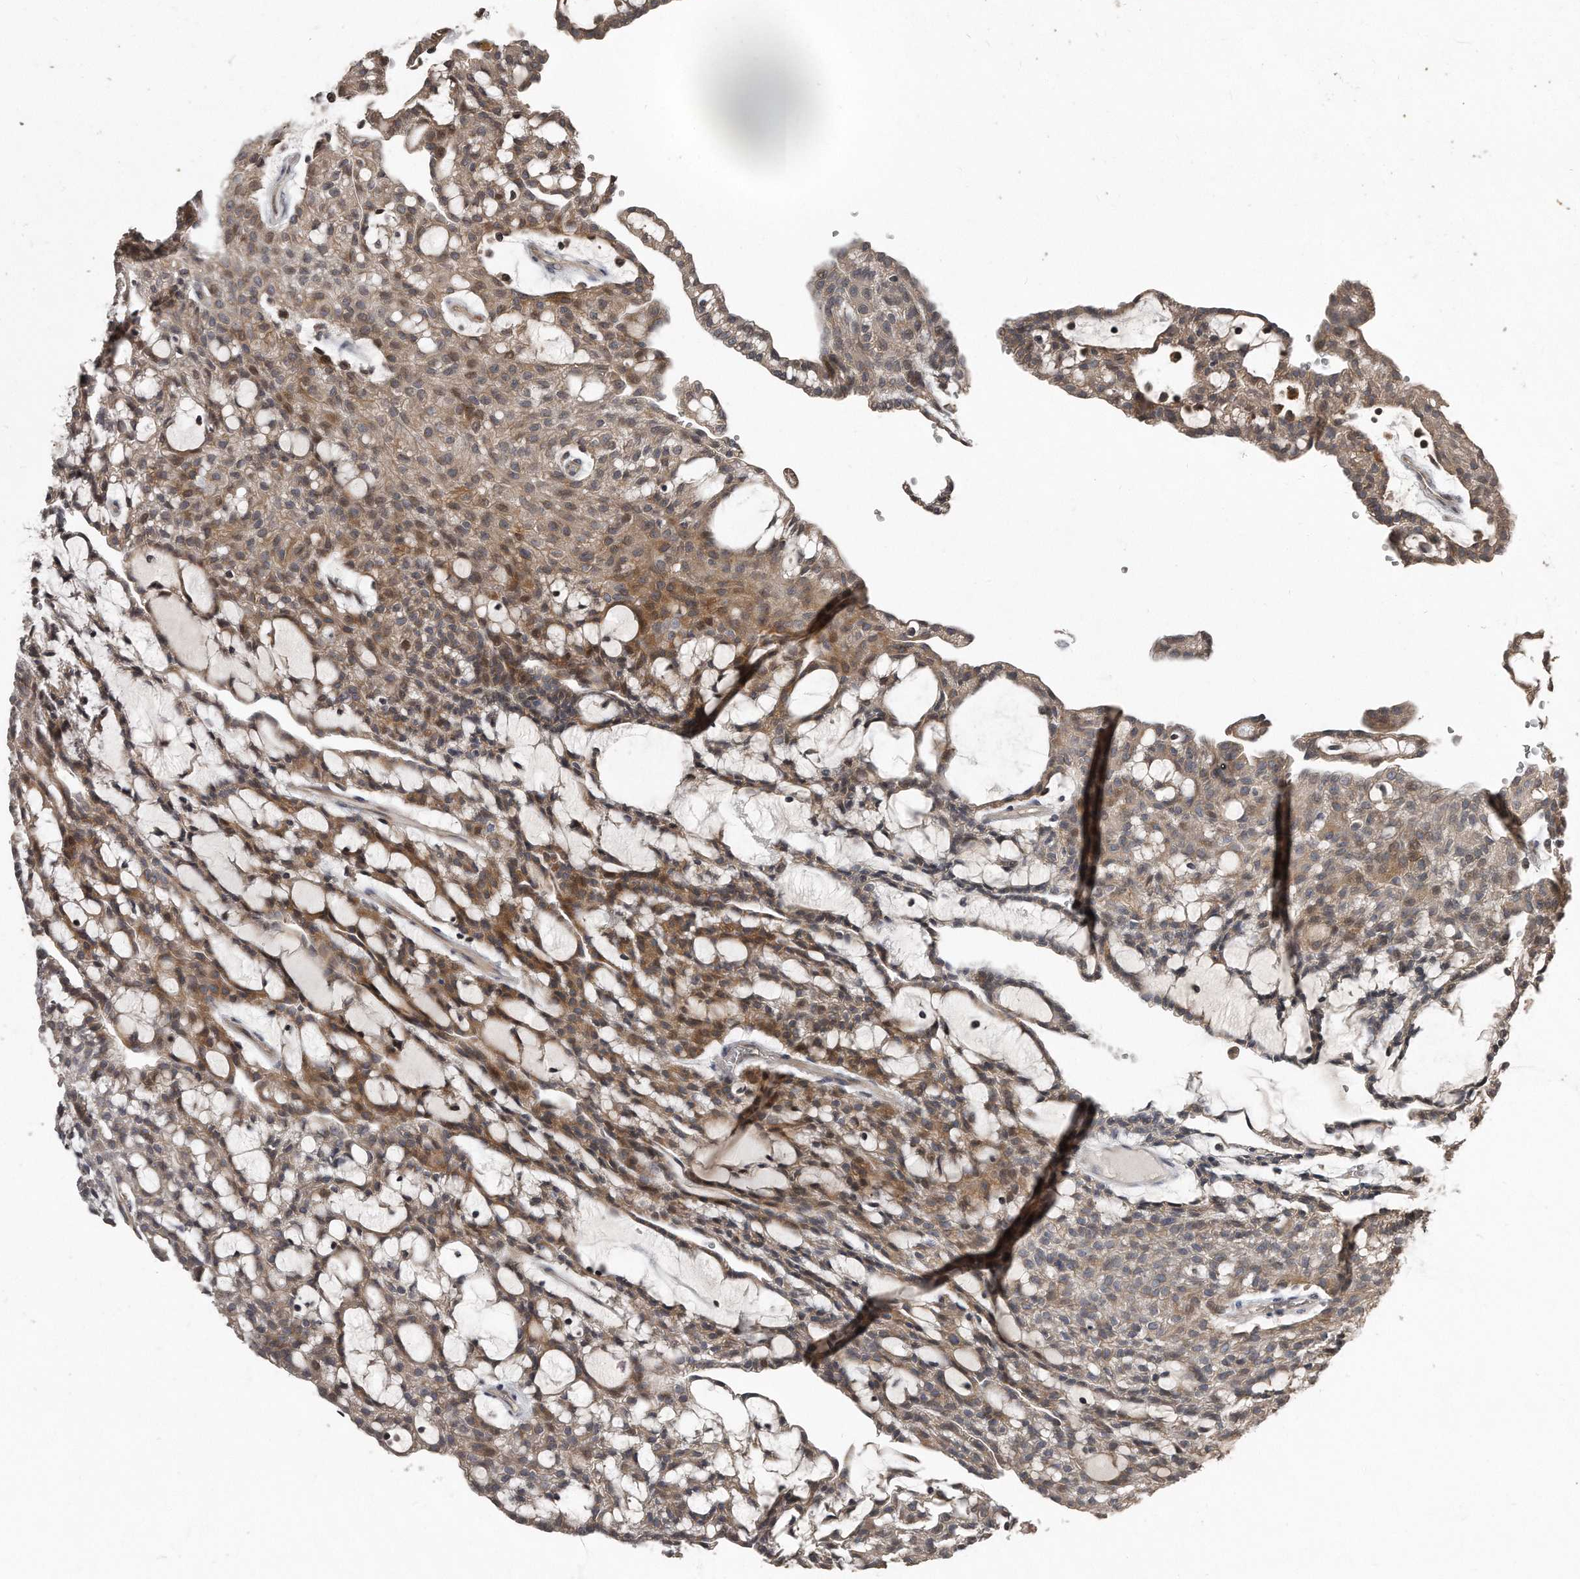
{"staining": {"intensity": "weak", "quantity": "25%-75%", "location": "cytoplasmic/membranous,nuclear"}, "tissue": "renal cancer", "cell_type": "Tumor cells", "image_type": "cancer", "snomed": [{"axis": "morphology", "description": "Adenocarcinoma, NOS"}, {"axis": "topography", "description": "Kidney"}], "caption": "Human renal adenocarcinoma stained with a brown dye exhibits weak cytoplasmic/membranous and nuclear positive positivity in about 25%-75% of tumor cells.", "gene": "GCH1", "patient": {"sex": "male", "age": 63}}